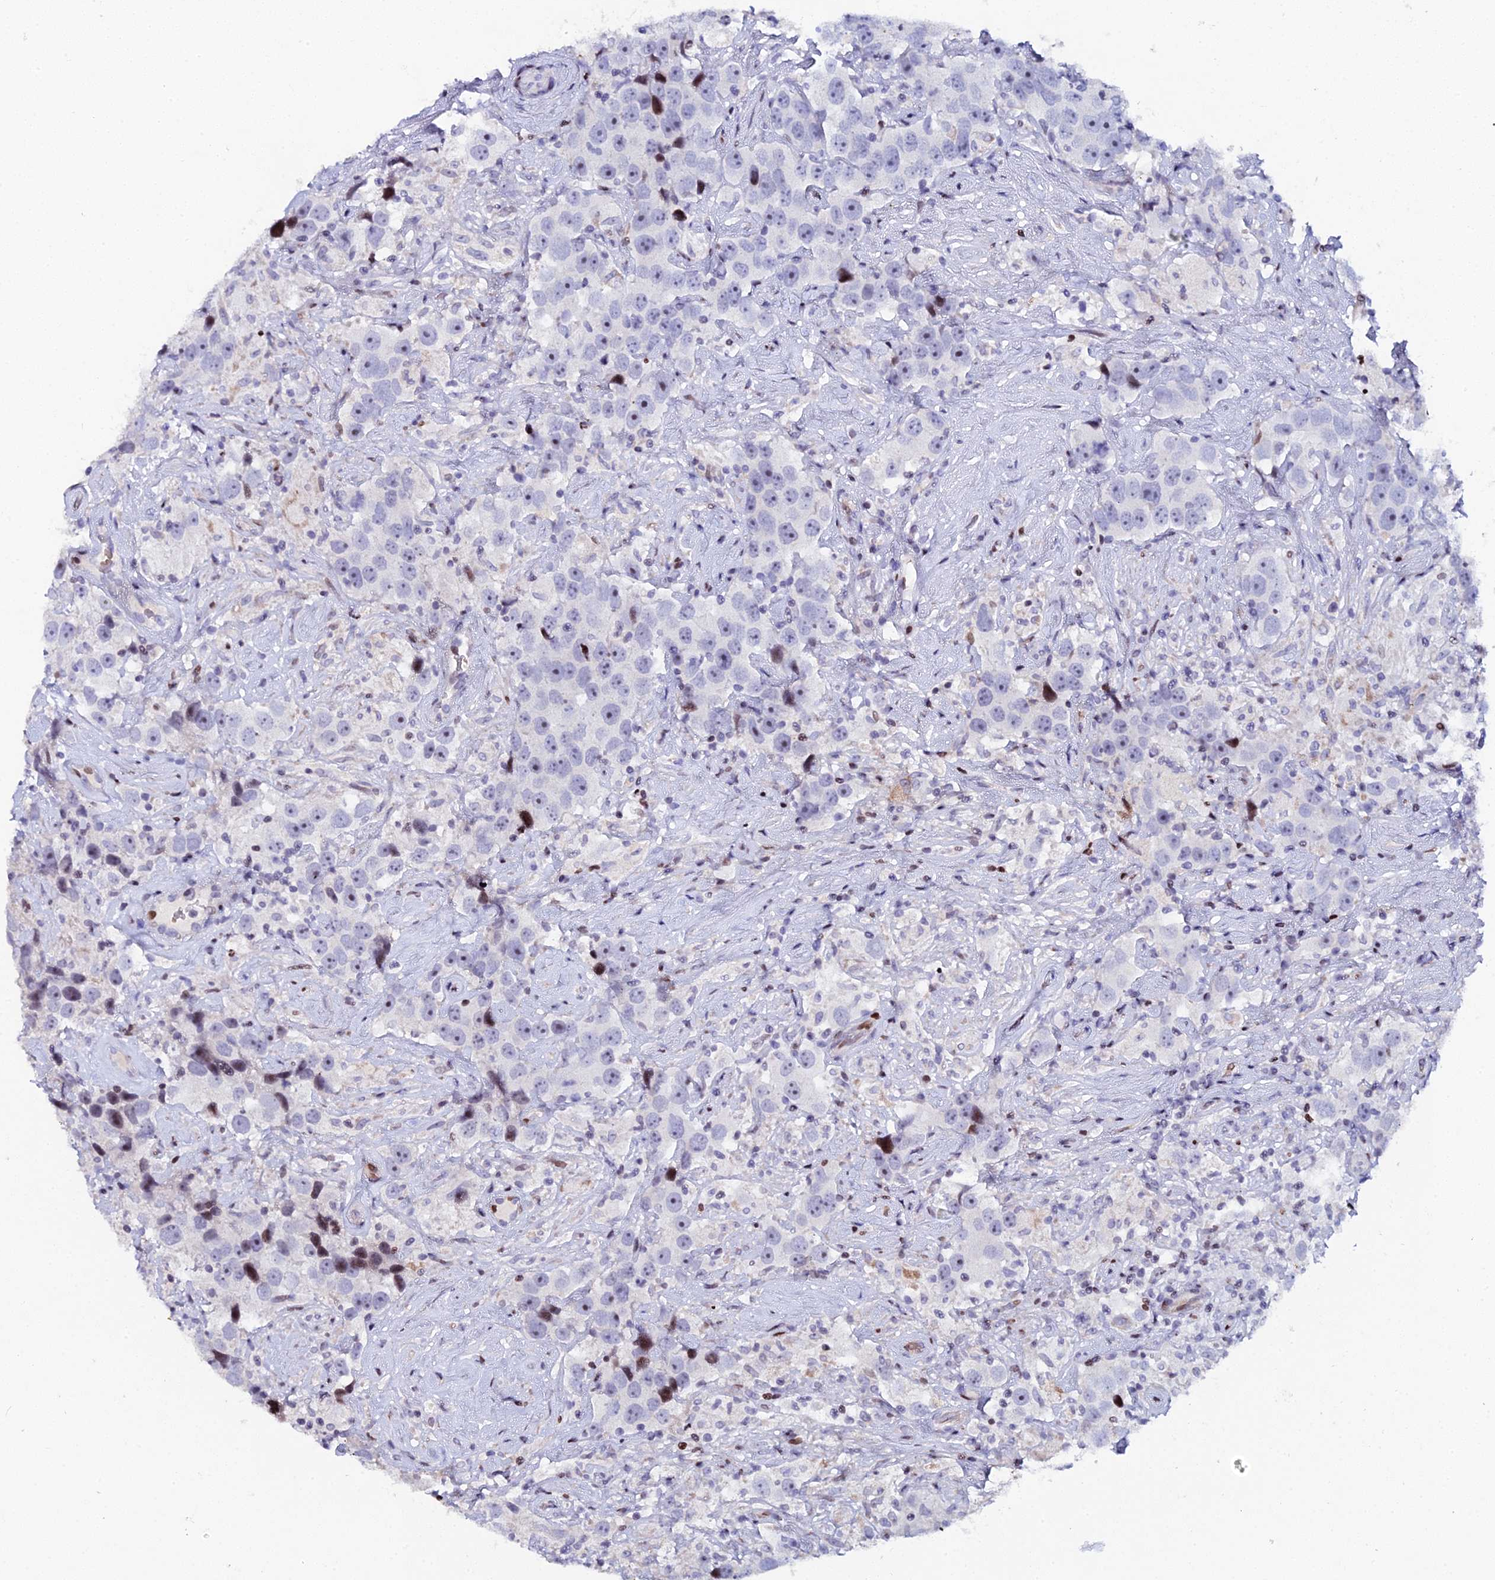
{"staining": {"intensity": "strong", "quantity": "<25%", "location": "nuclear"}, "tissue": "testis cancer", "cell_type": "Tumor cells", "image_type": "cancer", "snomed": [{"axis": "morphology", "description": "Seminoma, NOS"}, {"axis": "topography", "description": "Testis"}], "caption": "A brown stain labels strong nuclear staining of a protein in testis seminoma tumor cells.", "gene": "MYNN", "patient": {"sex": "male", "age": 49}}